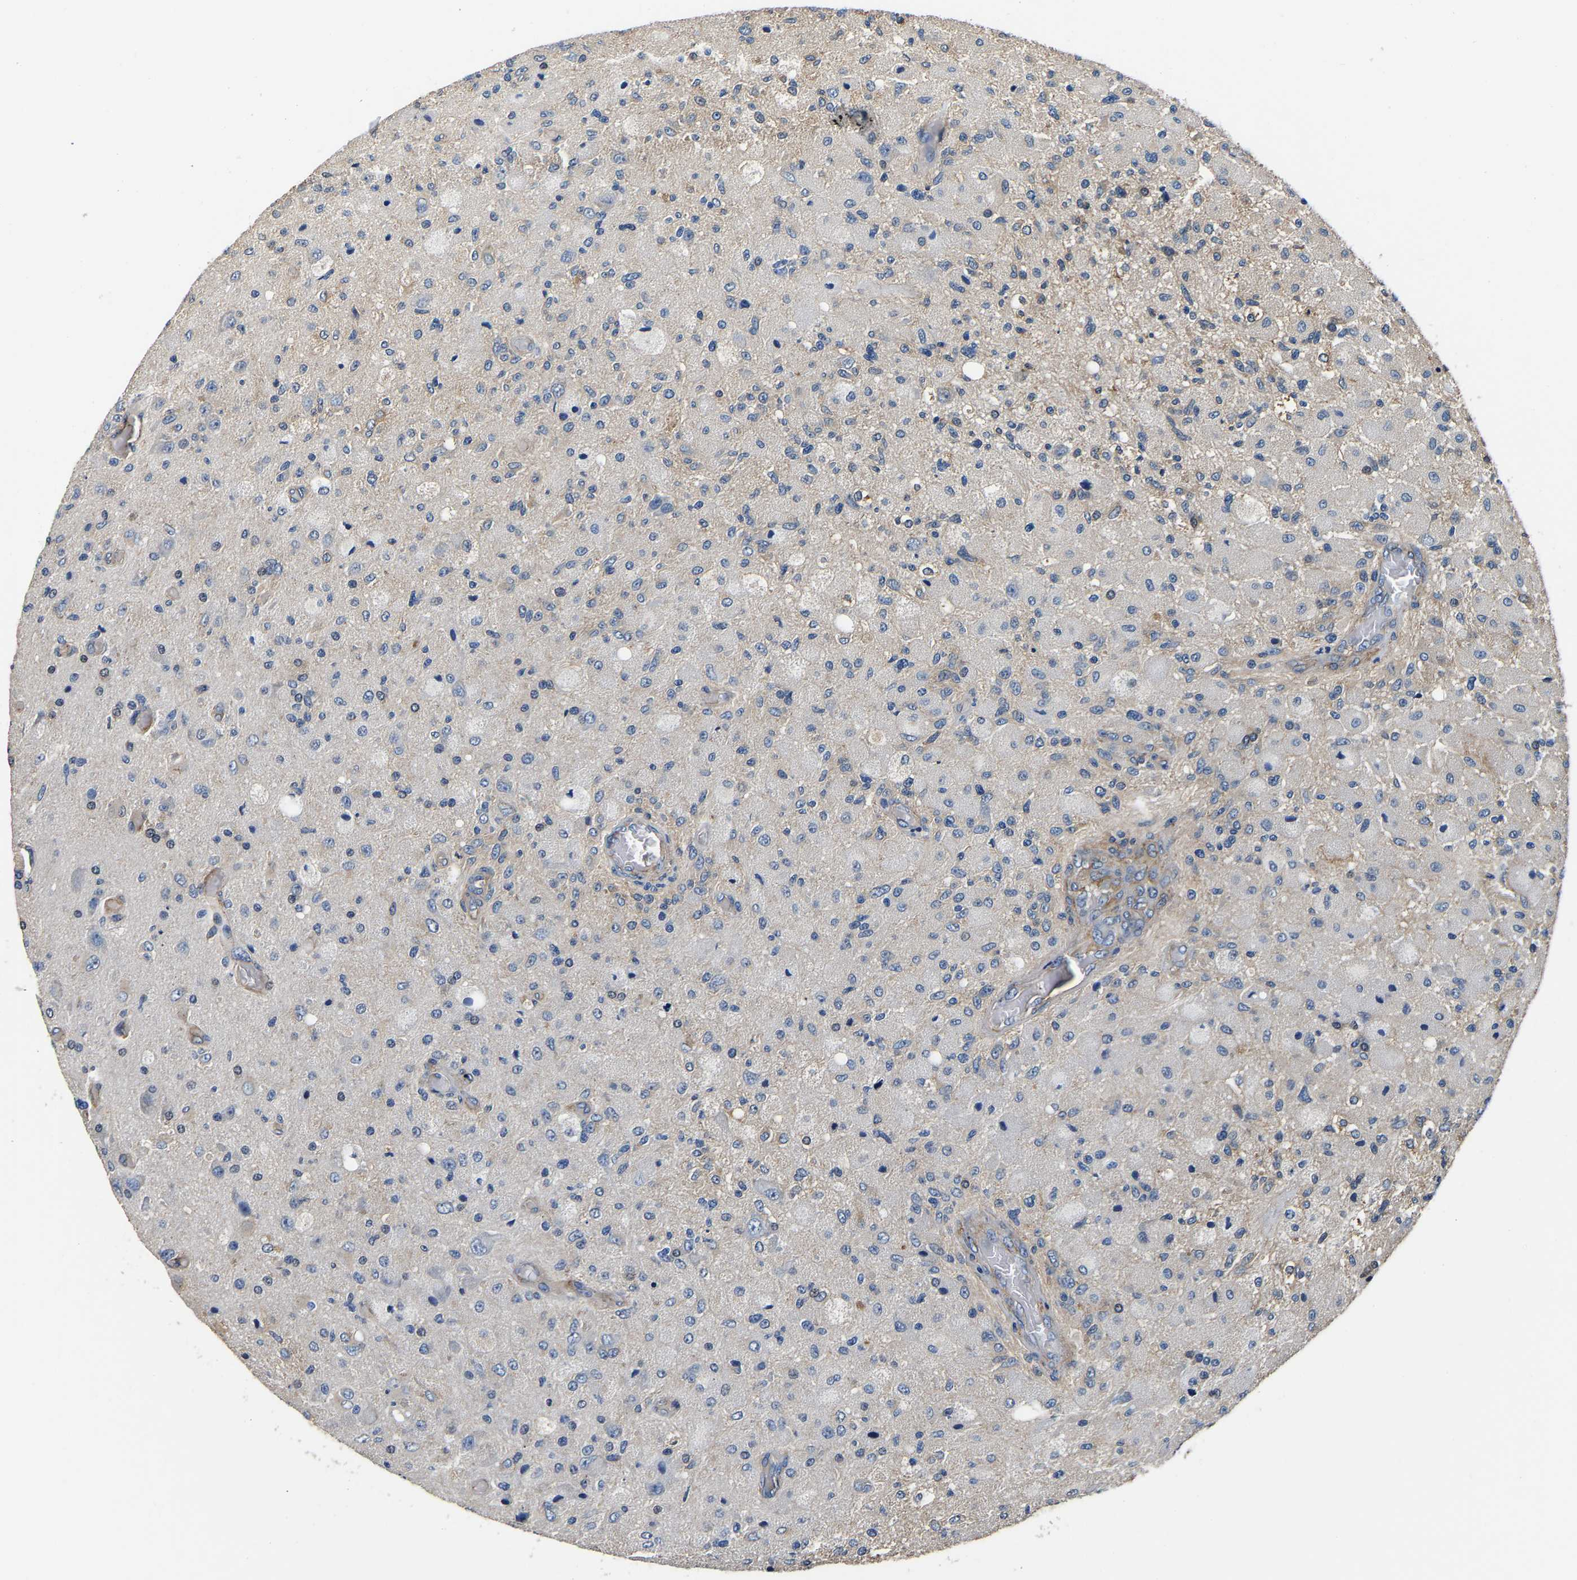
{"staining": {"intensity": "negative", "quantity": "none", "location": "none"}, "tissue": "glioma", "cell_type": "Tumor cells", "image_type": "cancer", "snomed": [{"axis": "morphology", "description": "Normal tissue, NOS"}, {"axis": "morphology", "description": "Glioma, malignant, High grade"}, {"axis": "topography", "description": "Cerebral cortex"}], "caption": "This is a image of immunohistochemistry staining of malignant high-grade glioma, which shows no expression in tumor cells.", "gene": "SH3GLB1", "patient": {"sex": "male", "age": 77}}